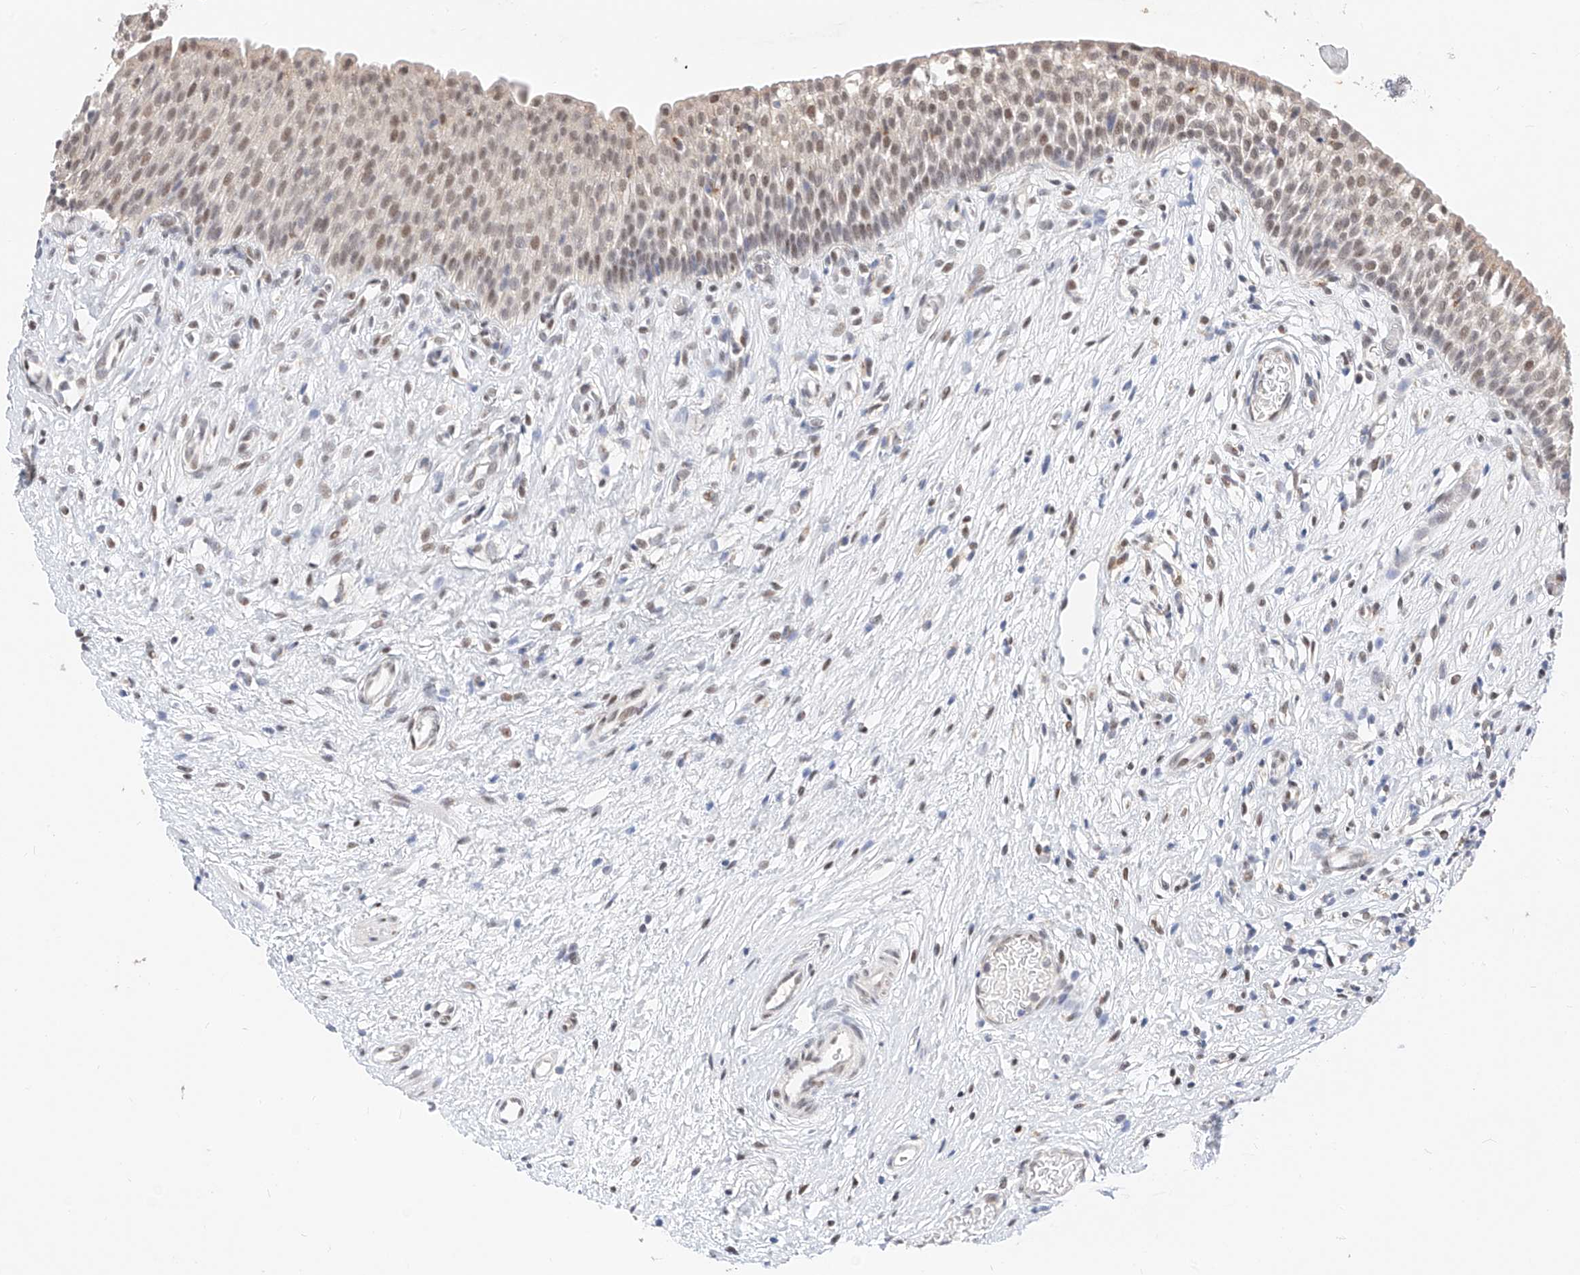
{"staining": {"intensity": "moderate", "quantity": "<25%", "location": "nuclear"}, "tissue": "urinary bladder", "cell_type": "Urothelial cells", "image_type": "normal", "snomed": [{"axis": "morphology", "description": "Normal tissue, NOS"}, {"axis": "topography", "description": "Urinary bladder"}], "caption": "This is a micrograph of immunohistochemistry staining of normal urinary bladder, which shows moderate expression in the nuclear of urothelial cells.", "gene": "KCNJ1", "patient": {"sex": "male", "age": 1}}